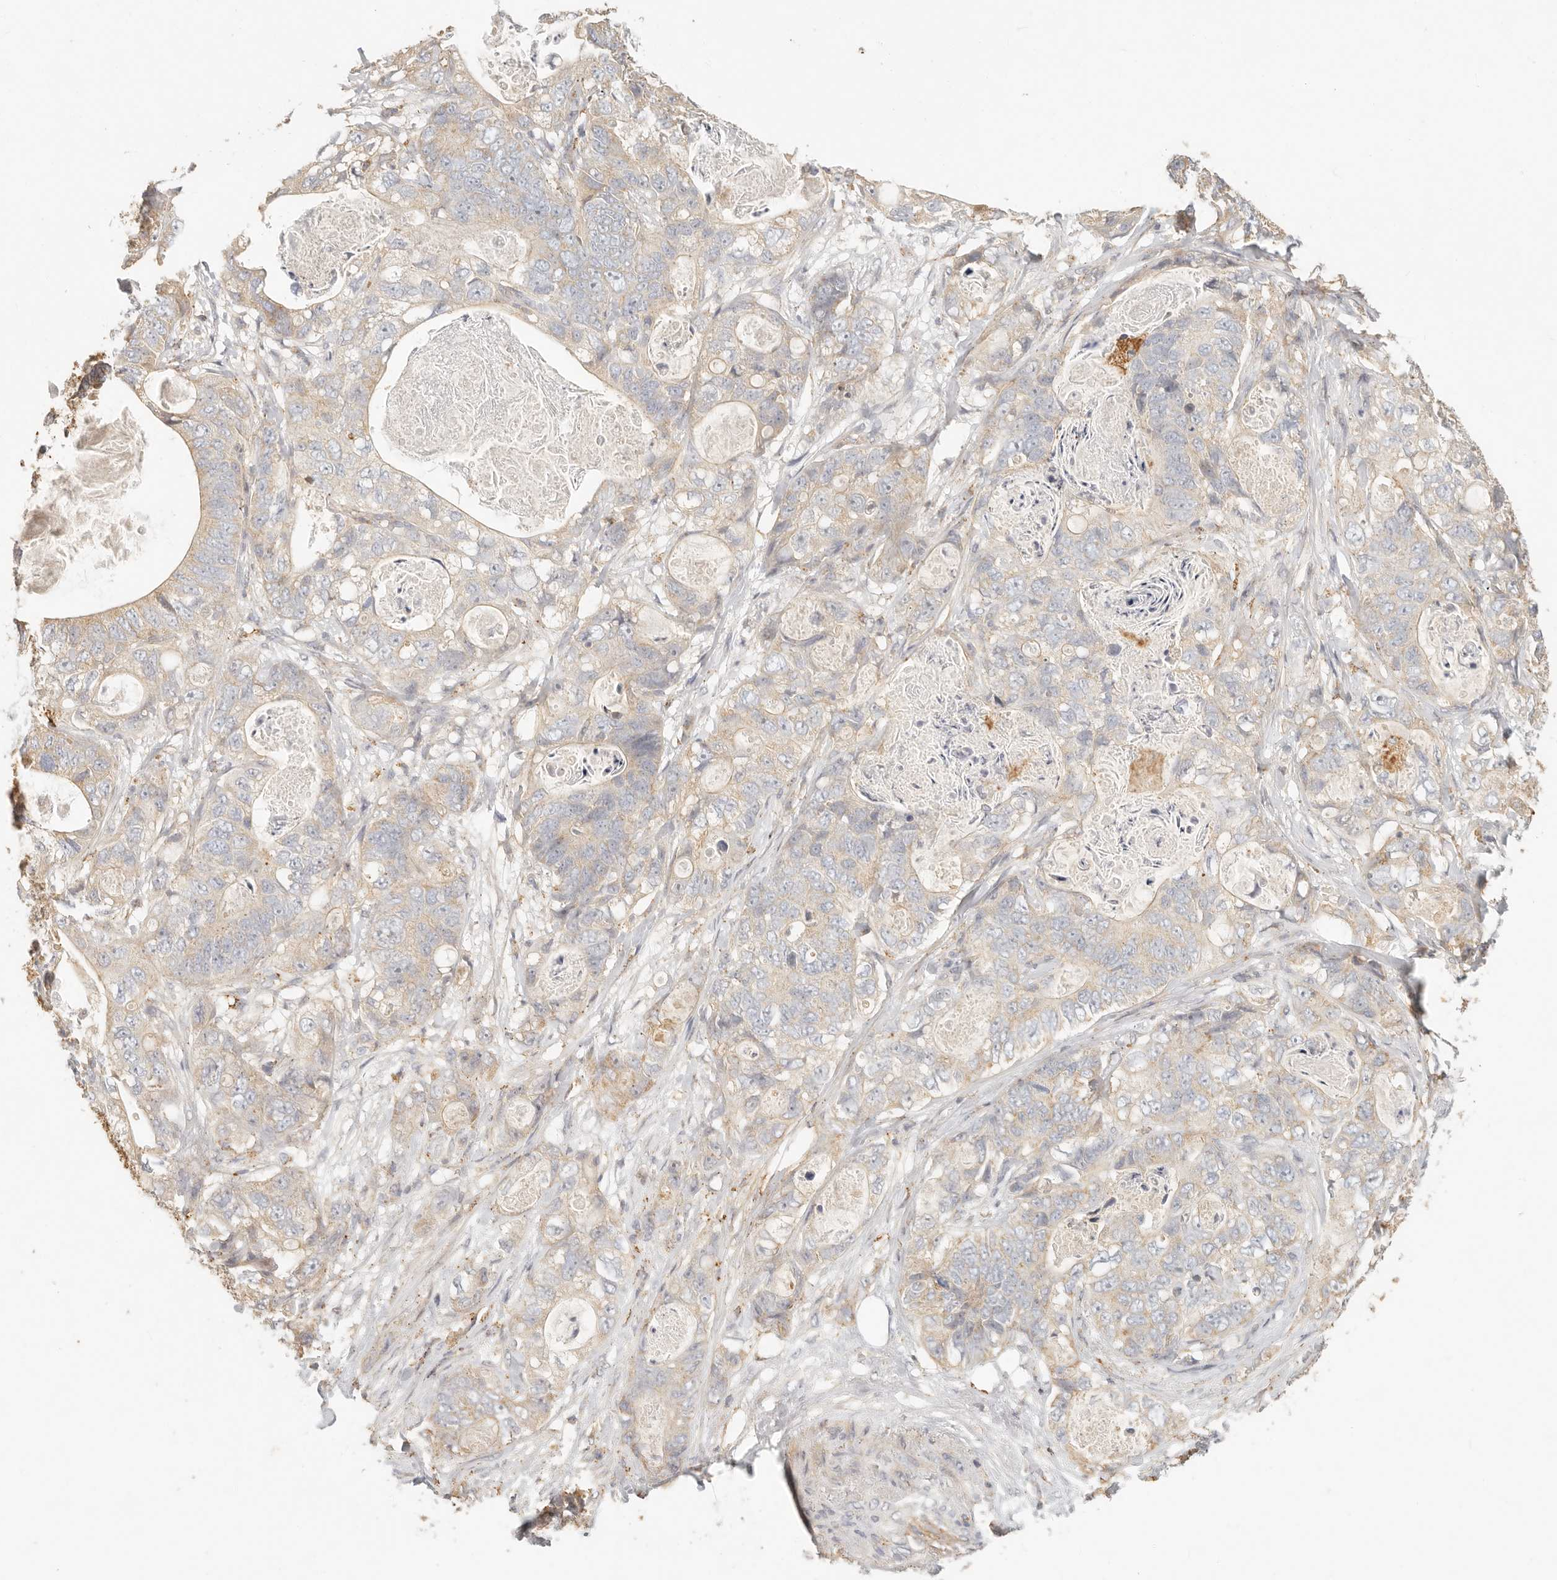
{"staining": {"intensity": "weak", "quantity": "<25%", "location": "cytoplasmic/membranous"}, "tissue": "stomach cancer", "cell_type": "Tumor cells", "image_type": "cancer", "snomed": [{"axis": "morphology", "description": "Normal tissue, NOS"}, {"axis": "morphology", "description": "Adenocarcinoma, NOS"}, {"axis": "topography", "description": "Stomach"}], "caption": "Immunohistochemistry micrograph of neoplastic tissue: human stomach adenocarcinoma stained with DAB reveals no significant protein positivity in tumor cells.", "gene": "CNMD", "patient": {"sex": "female", "age": 89}}